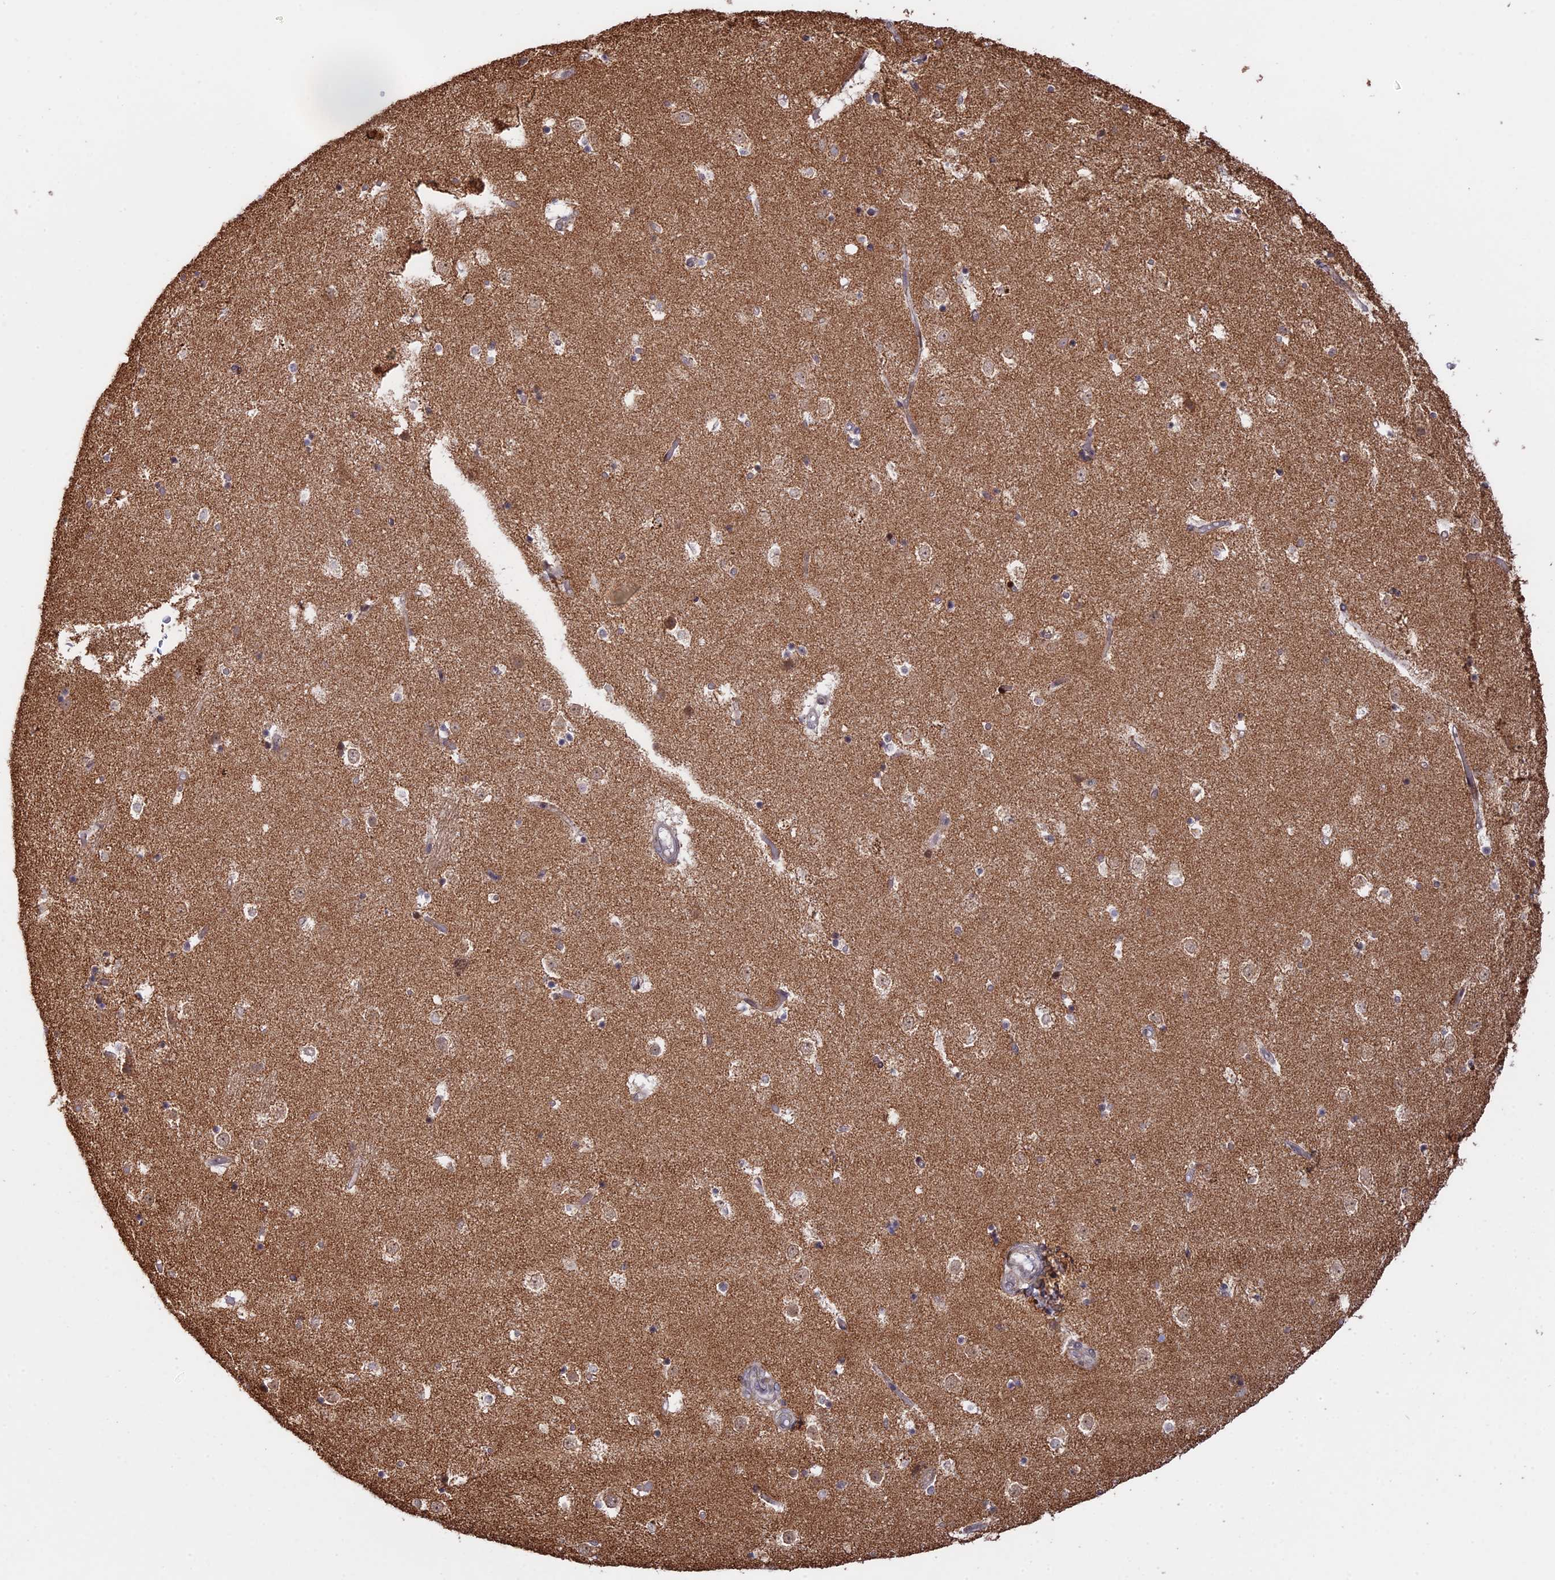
{"staining": {"intensity": "weak", "quantity": "<25%", "location": "cytoplasmic/membranous"}, "tissue": "caudate", "cell_type": "Glial cells", "image_type": "normal", "snomed": [{"axis": "morphology", "description": "Normal tissue, NOS"}, {"axis": "topography", "description": "Lateral ventricle wall"}], "caption": "Caudate was stained to show a protein in brown. There is no significant positivity in glial cells.", "gene": "GSKIP", "patient": {"sex": "female", "age": 52}}